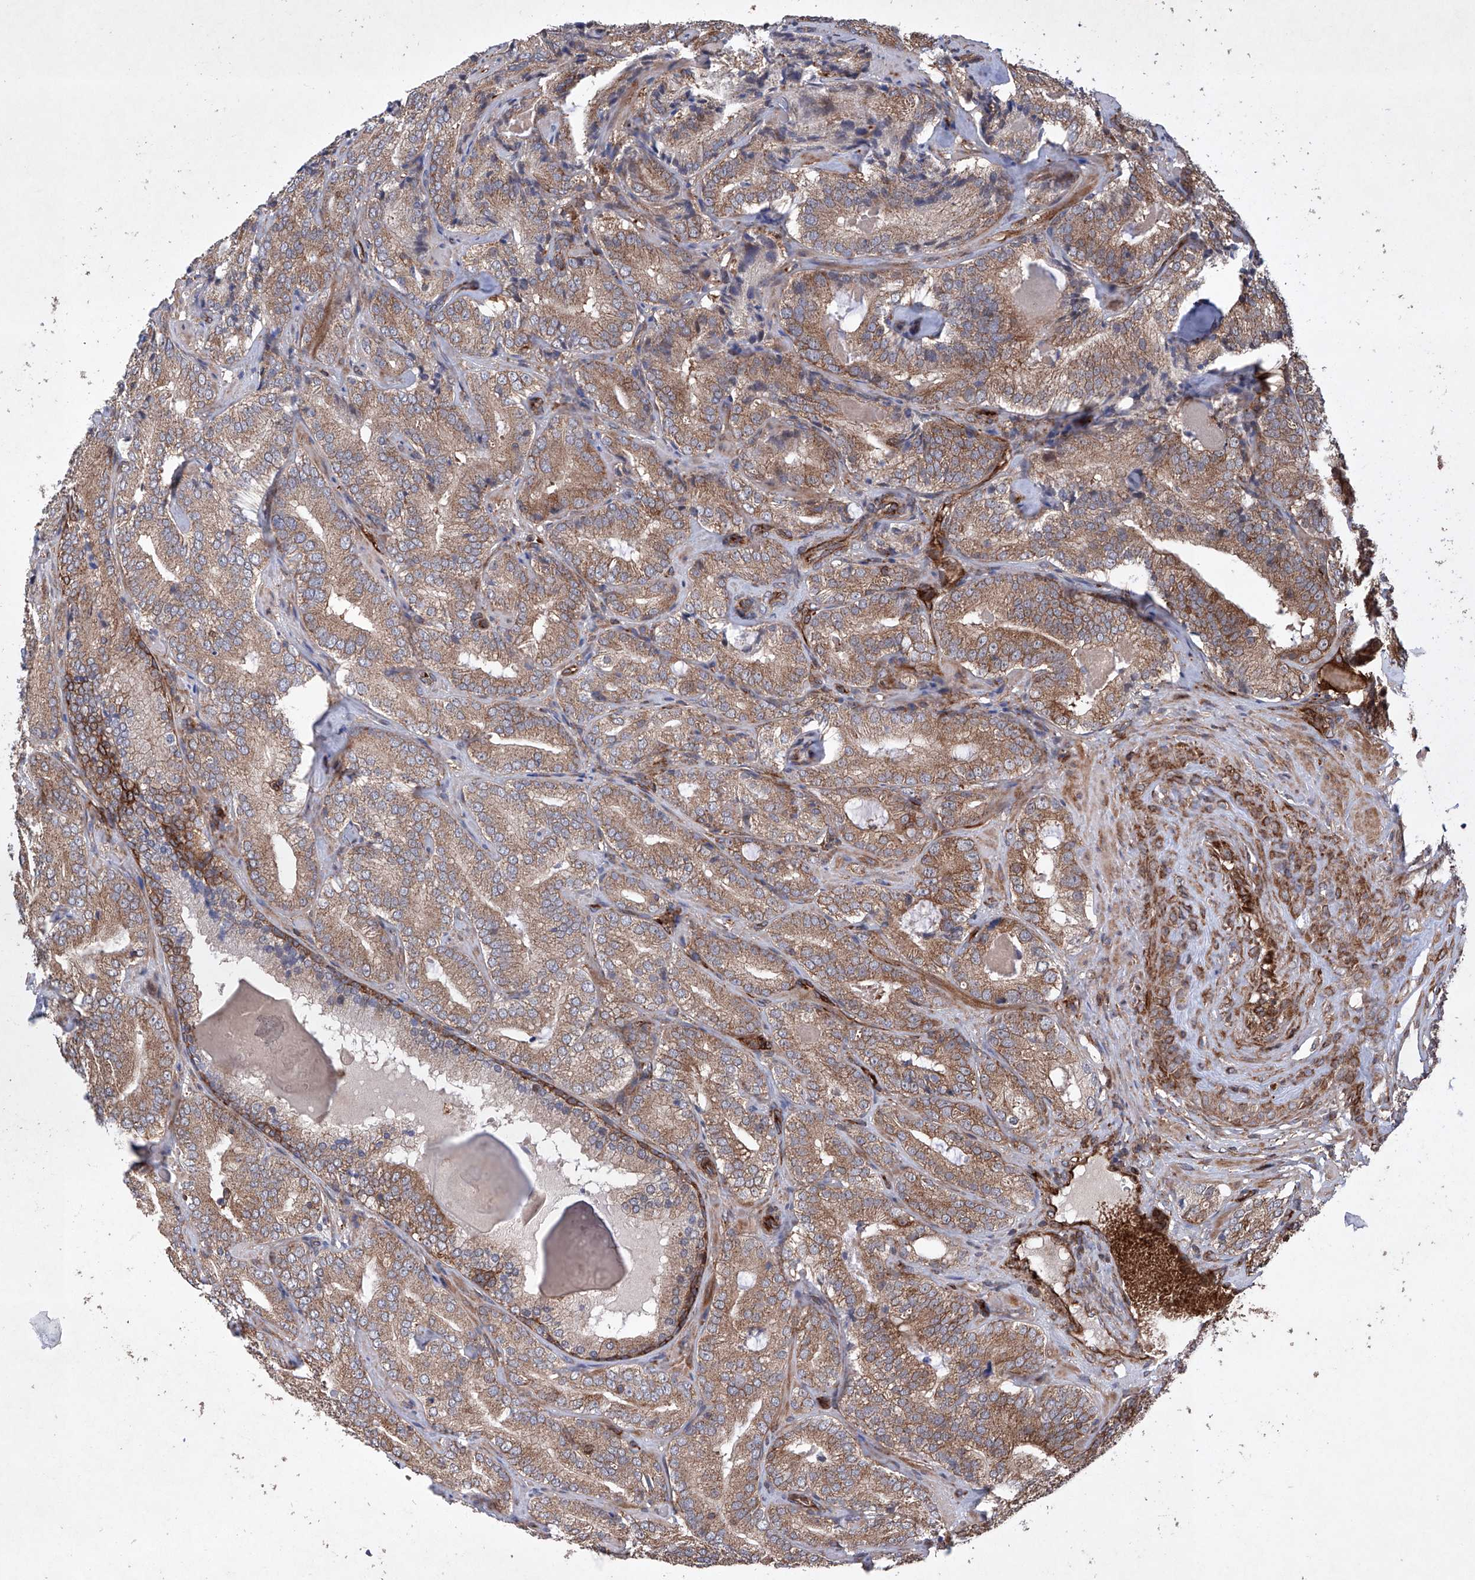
{"staining": {"intensity": "moderate", "quantity": ">75%", "location": "cytoplasmic/membranous"}, "tissue": "prostate cancer", "cell_type": "Tumor cells", "image_type": "cancer", "snomed": [{"axis": "morphology", "description": "Adenocarcinoma, High grade"}, {"axis": "topography", "description": "Prostate"}], "caption": "Moderate cytoplasmic/membranous protein expression is identified in about >75% of tumor cells in high-grade adenocarcinoma (prostate).", "gene": "TIMM23", "patient": {"sex": "male", "age": 57}}